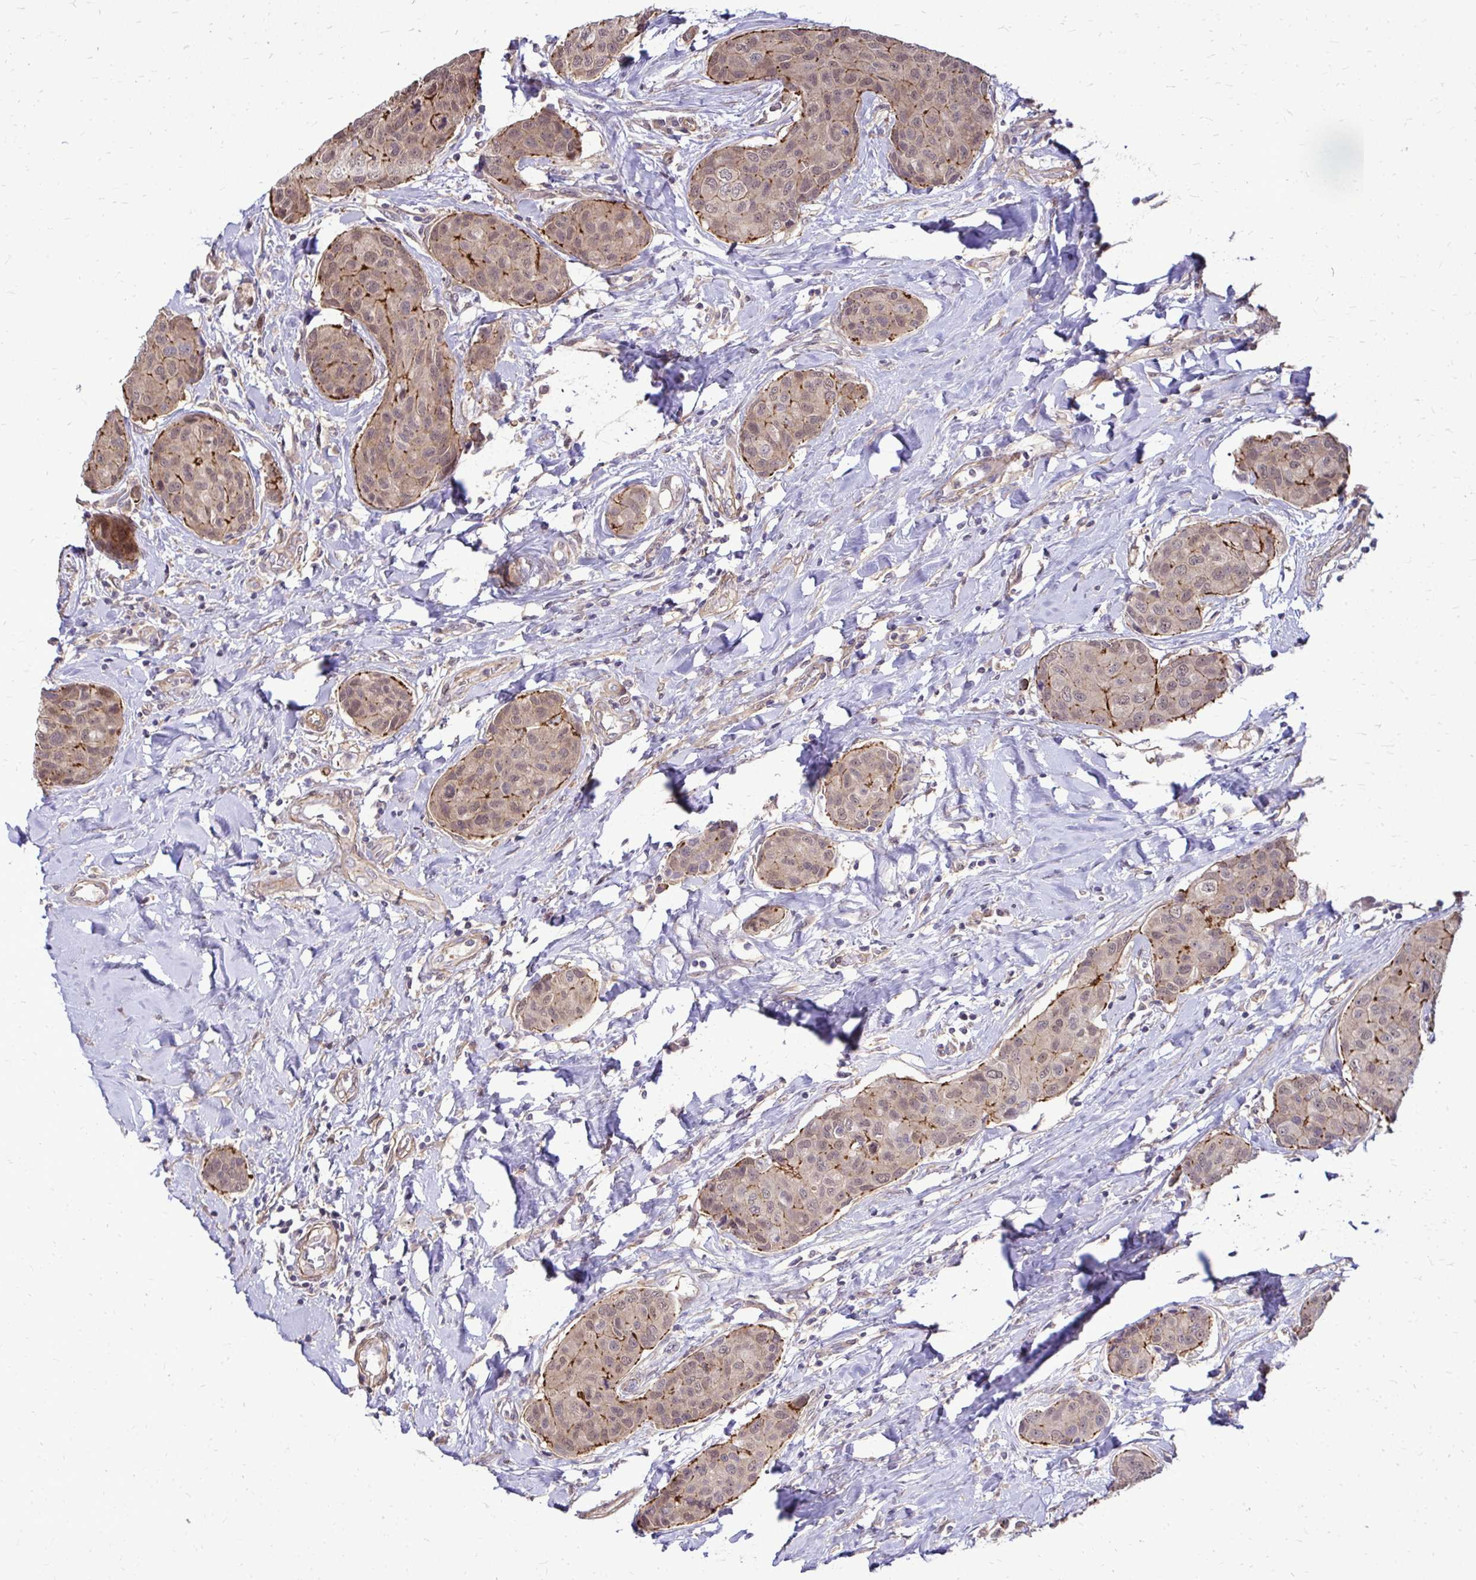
{"staining": {"intensity": "weak", "quantity": "25%-75%", "location": "cytoplasmic/membranous"}, "tissue": "breast cancer", "cell_type": "Tumor cells", "image_type": "cancer", "snomed": [{"axis": "morphology", "description": "Duct carcinoma"}, {"axis": "topography", "description": "Breast"}], "caption": "Weak cytoplasmic/membranous staining for a protein is identified in approximately 25%-75% of tumor cells of breast cancer using immunohistochemistry.", "gene": "TRIP6", "patient": {"sex": "female", "age": 80}}